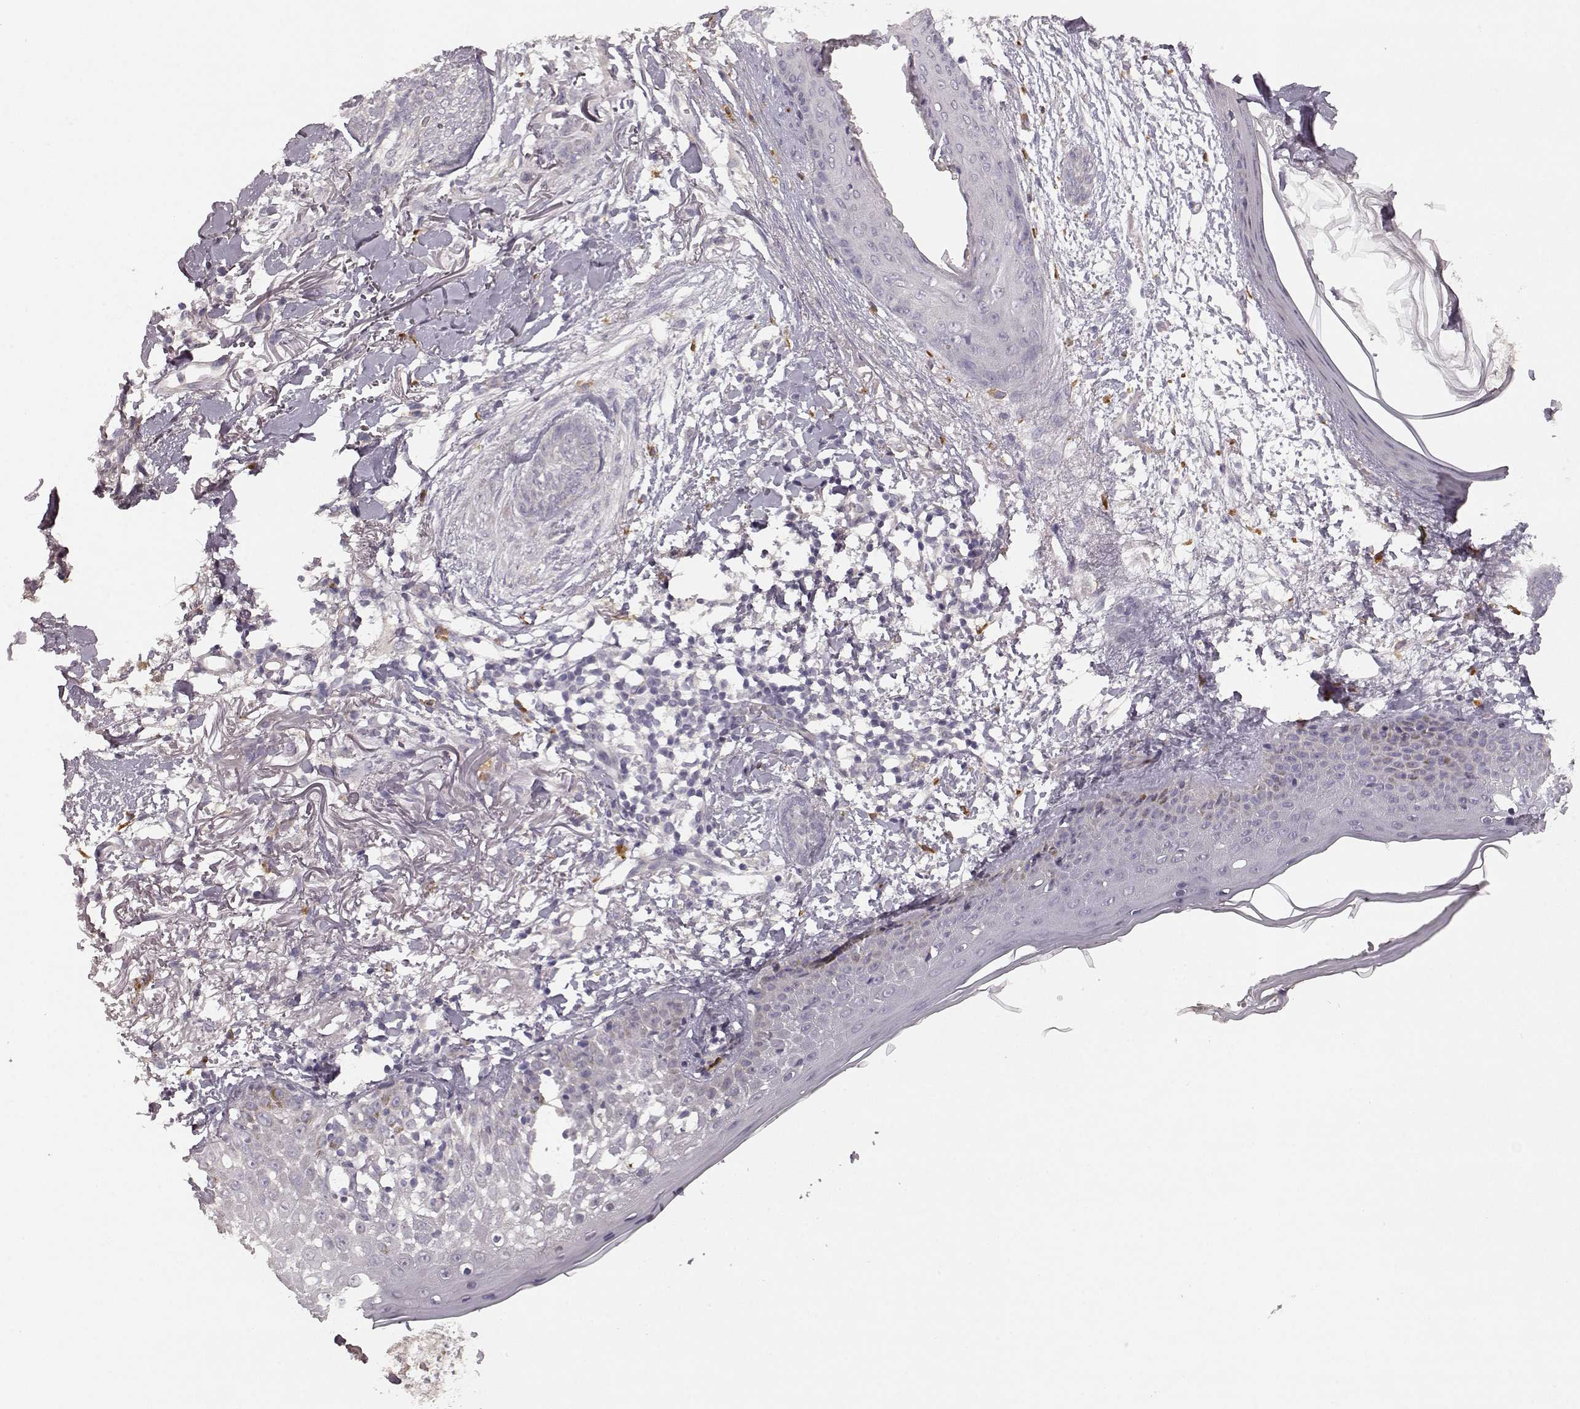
{"staining": {"intensity": "negative", "quantity": "none", "location": "none"}, "tissue": "skin cancer", "cell_type": "Tumor cells", "image_type": "cancer", "snomed": [{"axis": "morphology", "description": "Normal tissue, NOS"}, {"axis": "morphology", "description": "Basal cell carcinoma"}, {"axis": "topography", "description": "Skin"}], "caption": "Tumor cells show no significant staining in skin basal cell carcinoma.", "gene": "GHR", "patient": {"sex": "male", "age": 84}}